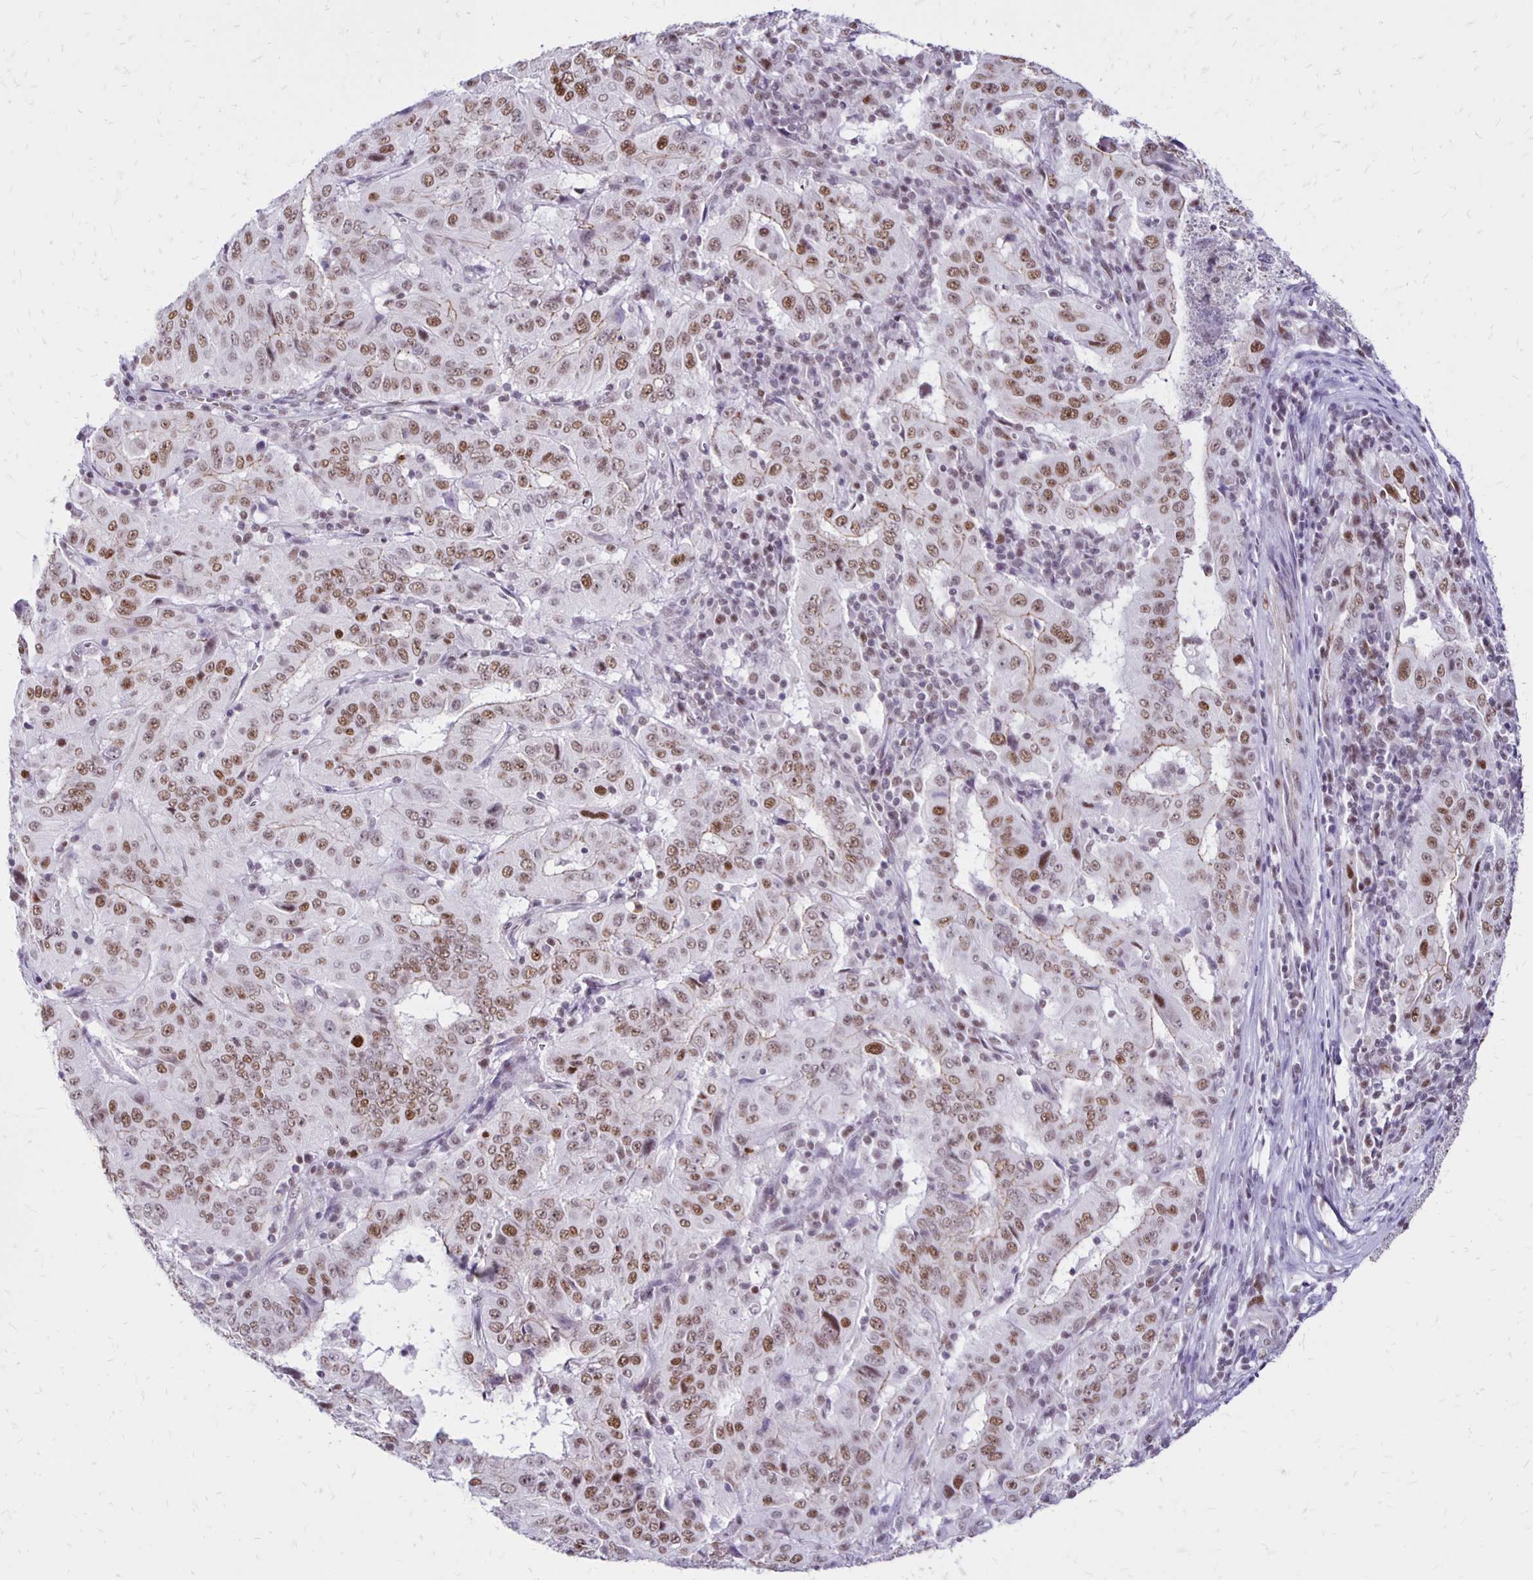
{"staining": {"intensity": "moderate", "quantity": ">75%", "location": "cytoplasmic/membranous,nuclear"}, "tissue": "pancreatic cancer", "cell_type": "Tumor cells", "image_type": "cancer", "snomed": [{"axis": "morphology", "description": "Adenocarcinoma, NOS"}, {"axis": "topography", "description": "Pancreas"}], "caption": "This photomicrograph reveals immunohistochemistry (IHC) staining of pancreatic cancer (adenocarcinoma), with medium moderate cytoplasmic/membranous and nuclear staining in about >75% of tumor cells.", "gene": "DDB2", "patient": {"sex": "male", "age": 63}}